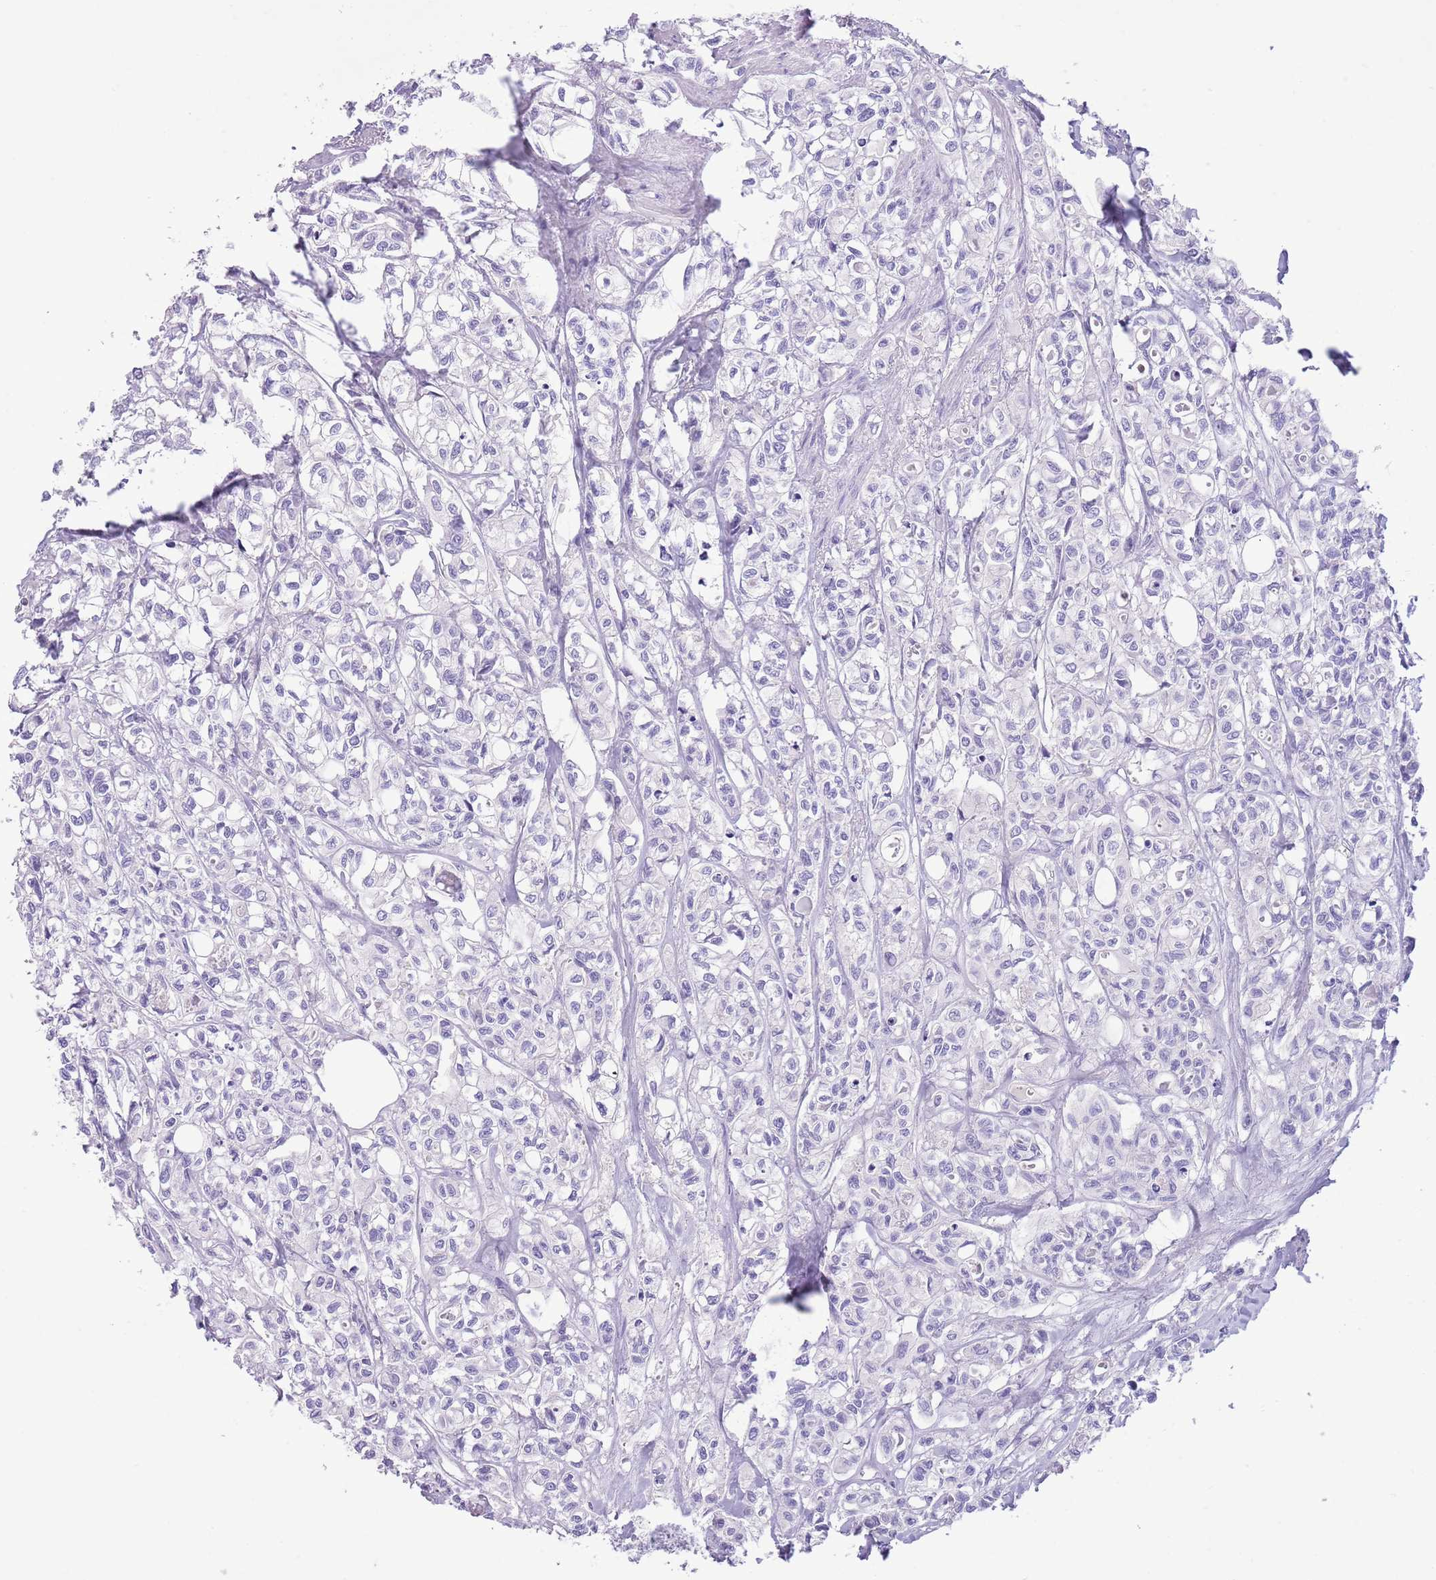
{"staining": {"intensity": "negative", "quantity": "none", "location": "none"}, "tissue": "urothelial cancer", "cell_type": "Tumor cells", "image_type": "cancer", "snomed": [{"axis": "morphology", "description": "Urothelial carcinoma, High grade"}, {"axis": "topography", "description": "Urinary bladder"}], "caption": "Immunohistochemical staining of human urothelial carcinoma (high-grade) reveals no significant positivity in tumor cells.", "gene": "OR4Q3", "patient": {"sex": "male", "age": 67}}